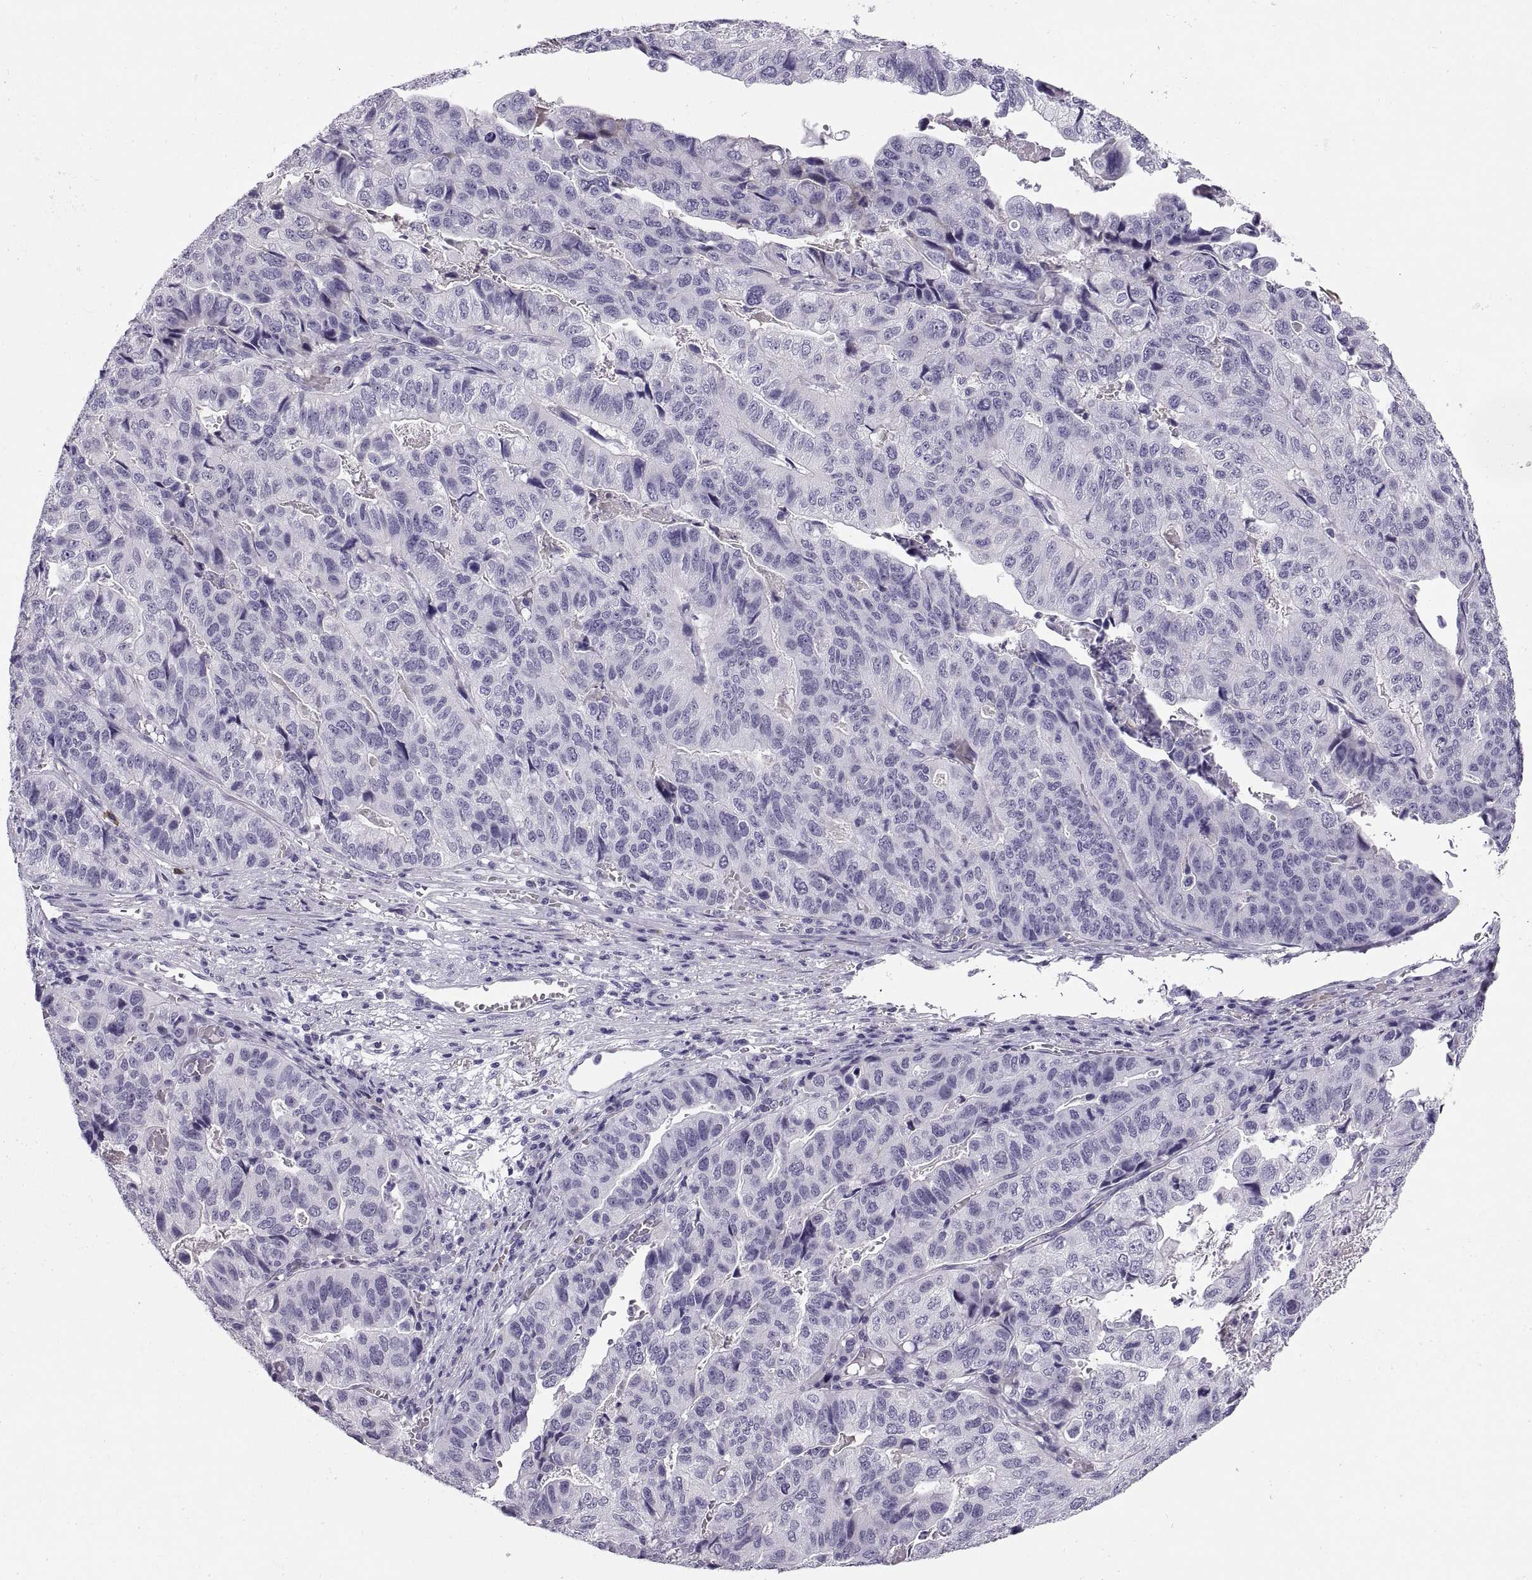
{"staining": {"intensity": "negative", "quantity": "none", "location": "none"}, "tissue": "stomach cancer", "cell_type": "Tumor cells", "image_type": "cancer", "snomed": [{"axis": "morphology", "description": "Adenocarcinoma, NOS"}, {"axis": "topography", "description": "Stomach, upper"}], "caption": "There is no significant positivity in tumor cells of adenocarcinoma (stomach). The staining is performed using DAB brown chromogen with nuclei counter-stained in using hematoxylin.", "gene": "QRICH2", "patient": {"sex": "female", "age": 67}}